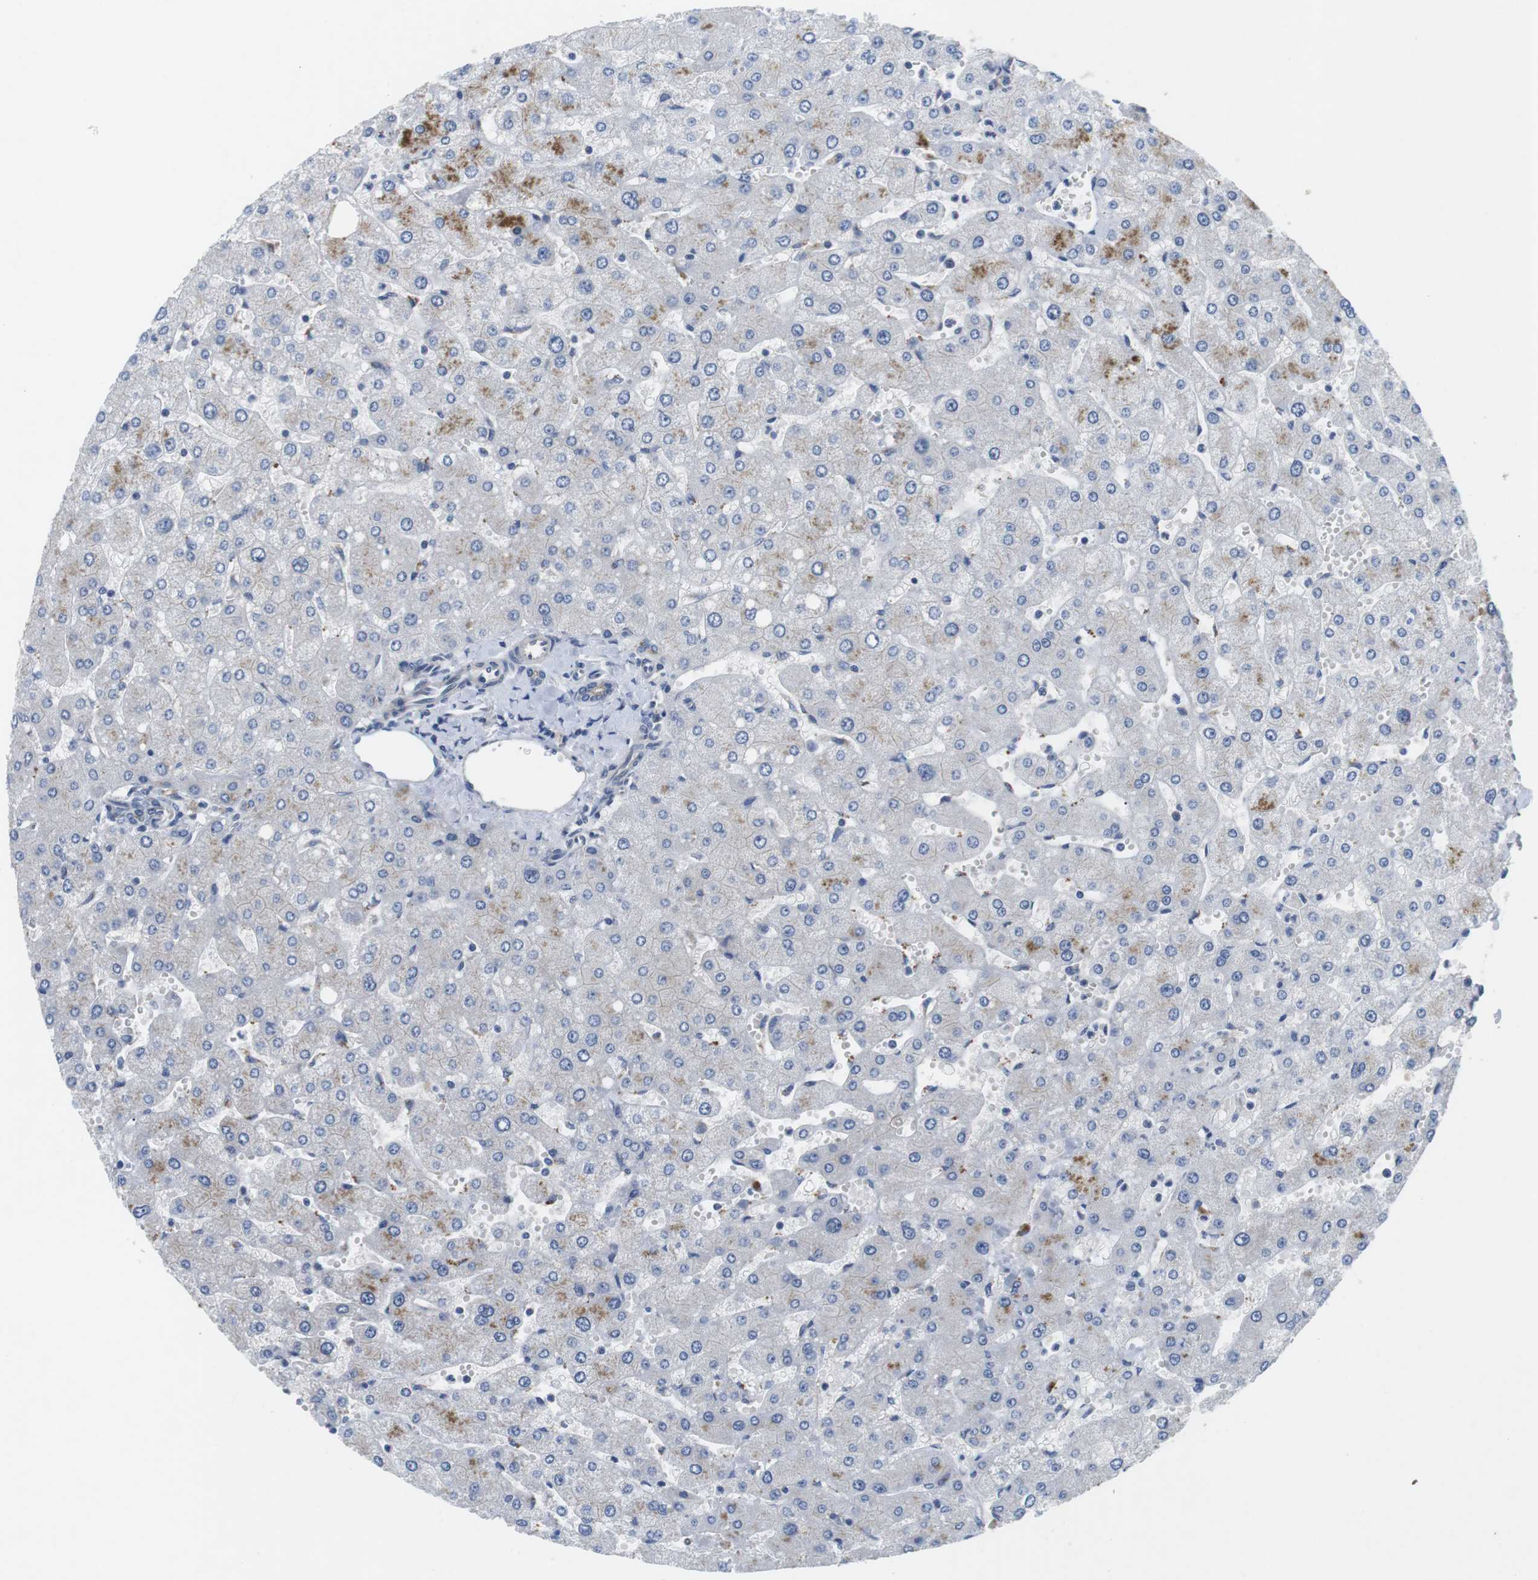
{"staining": {"intensity": "weak", "quantity": "<25%", "location": "cytoplasmic/membranous"}, "tissue": "liver", "cell_type": "Cholangiocytes", "image_type": "normal", "snomed": [{"axis": "morphology", "description": "Normal tissue, NOS"}, {"axis": "topography", "description": "Liver"}], "caption": "IHC histopathology image of normal human liver stained for a protein (brown), which reveals no staining in cholangiocytes.", "gene": "NECTIN1", "patient": {"sex": "male", "age": 55}}